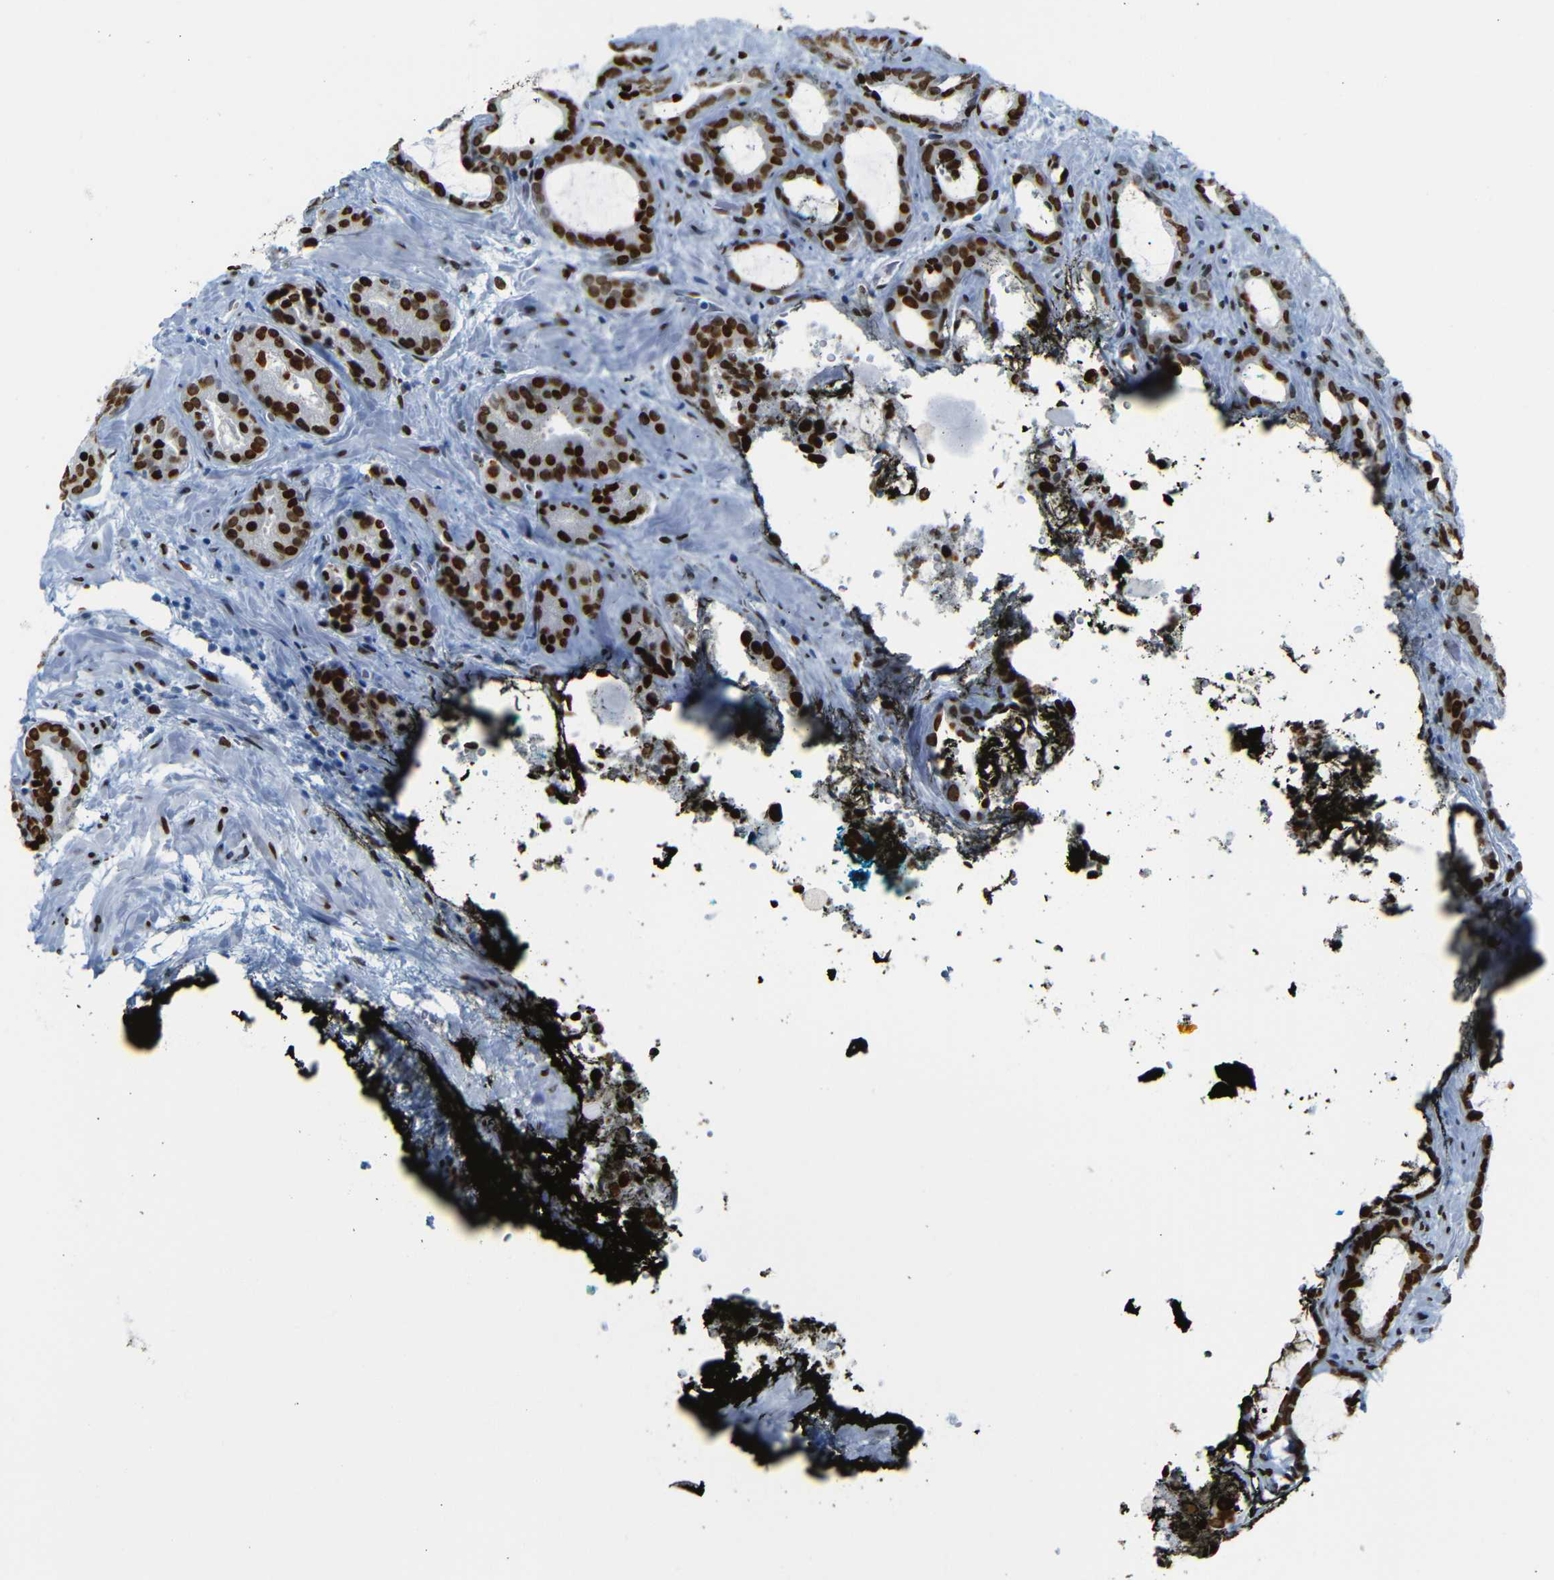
{"staining": {"intensity": "strong", "quantity": ">75%", "location": "nuclear"}, "tissue": "prostate cancer", "cell_type": "Tumor cells", "image_type": "cancer", "snomed": [{"axis": "morphology", "description": "Adenocarcinoma, Low grade"}, {"axis": "topography", "description": "Prostate"}], "caption": "Protein analysis of low-grade adenocarcinoma (prostate) tissue shows strong nuclear staining in approximately >75% of tumor cells.", "gene": "NPIPB15", "patient": {"sex": "male", "age": 60}}